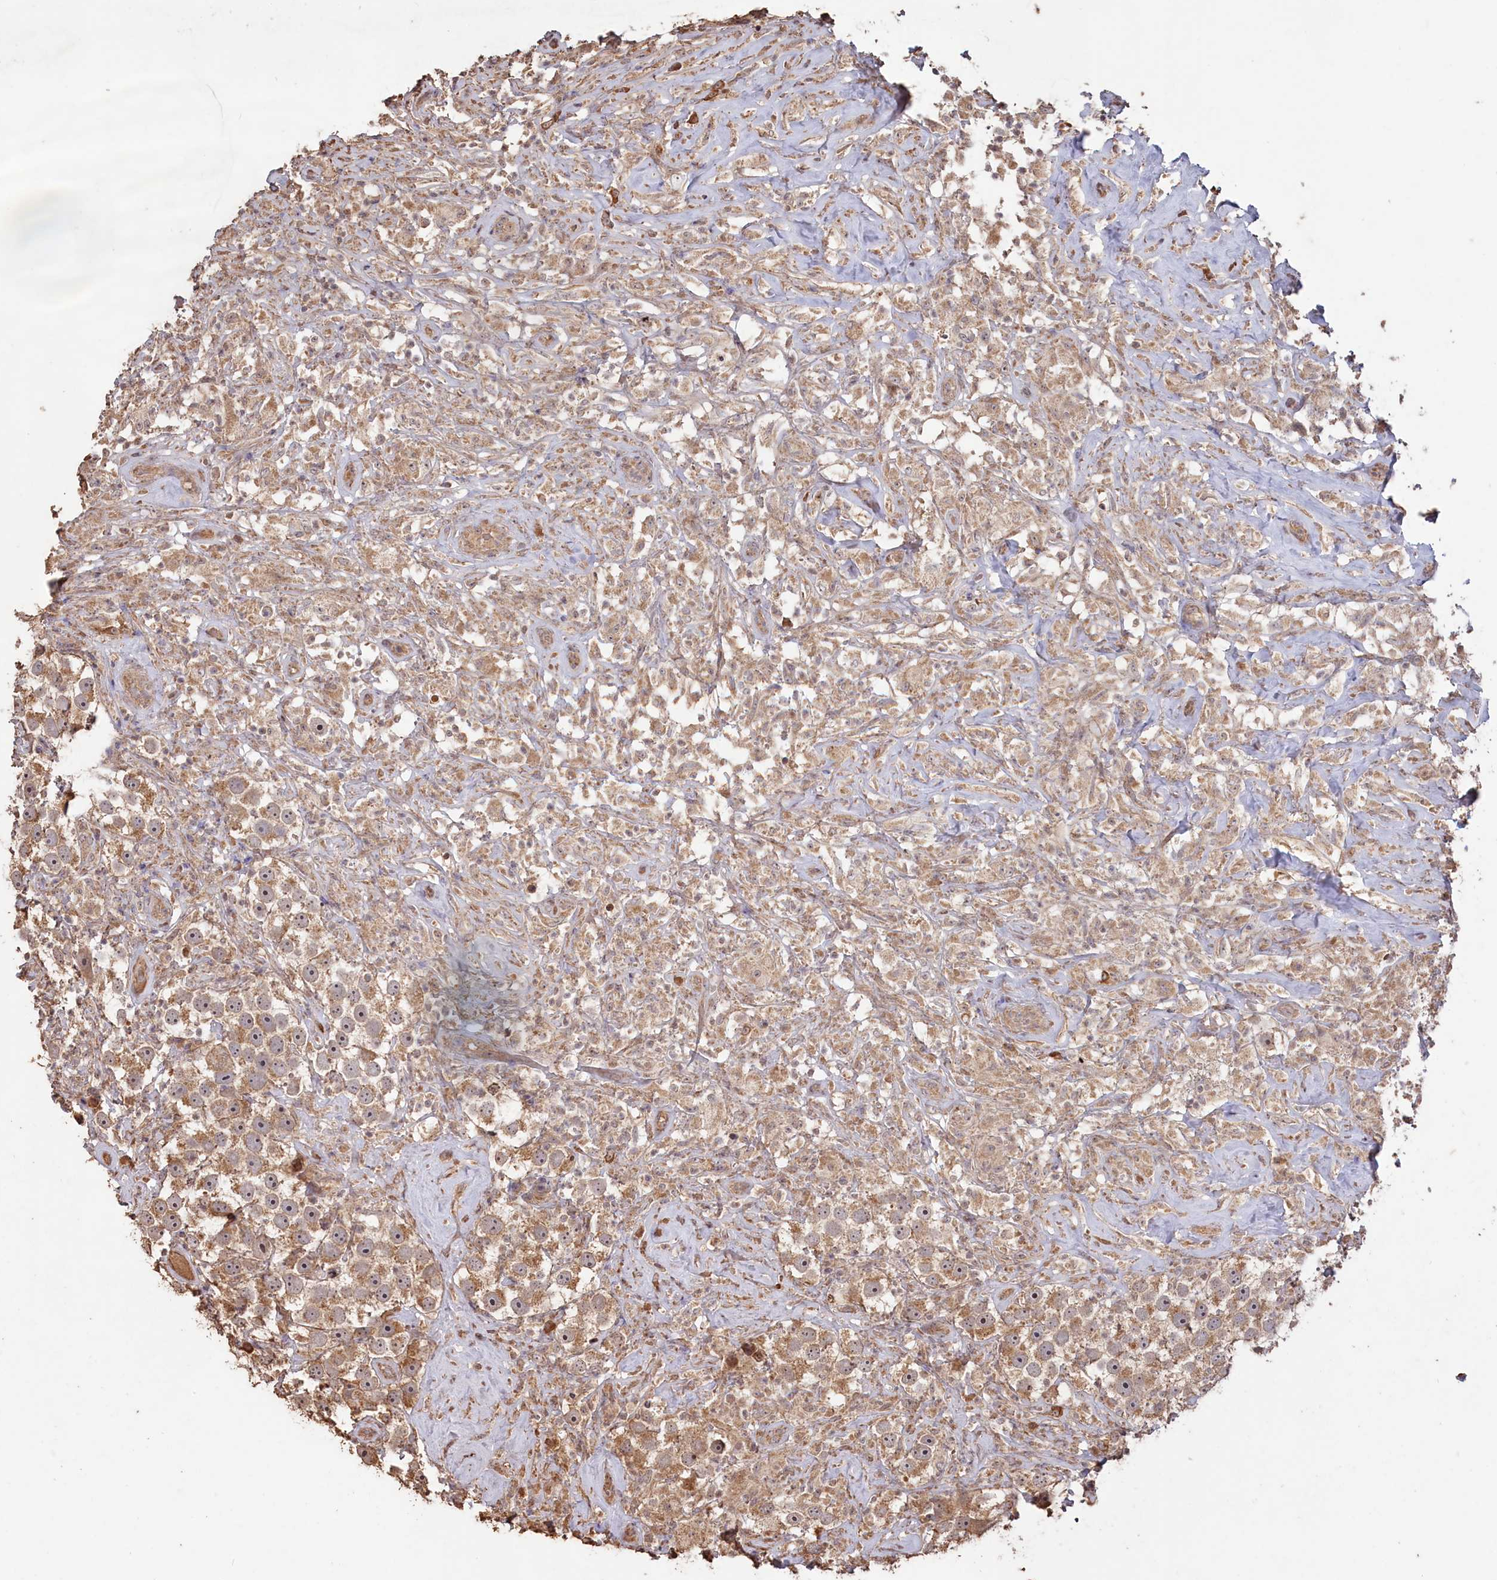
{"staining": {"intensity": "weak", "quantity": ">75%", "location": "cytoplasmic/membranous,nuclear"}, "tissue": "testis cancer", "cell_type": "Tumor cells", "image_type": "cancer", "snomed": [{"axis": "morphology", "description": "Seminoma, NOS"}, {"axis": "topography", "description": "Testis"}], "caption": "Immunohistochemistry (IHC) photomicrograph of neoplastic tissue: human testis seminoma stained using IHC exhibits low levels of weak protein expression localized specifically in the cytoplasmic/membranous and nuclear of tumor cells, appearing as a cytoplasmic/membranous and nuclear brown color.", "gene": "LAYN", "patient": {"sex": "male", "age": 49}}